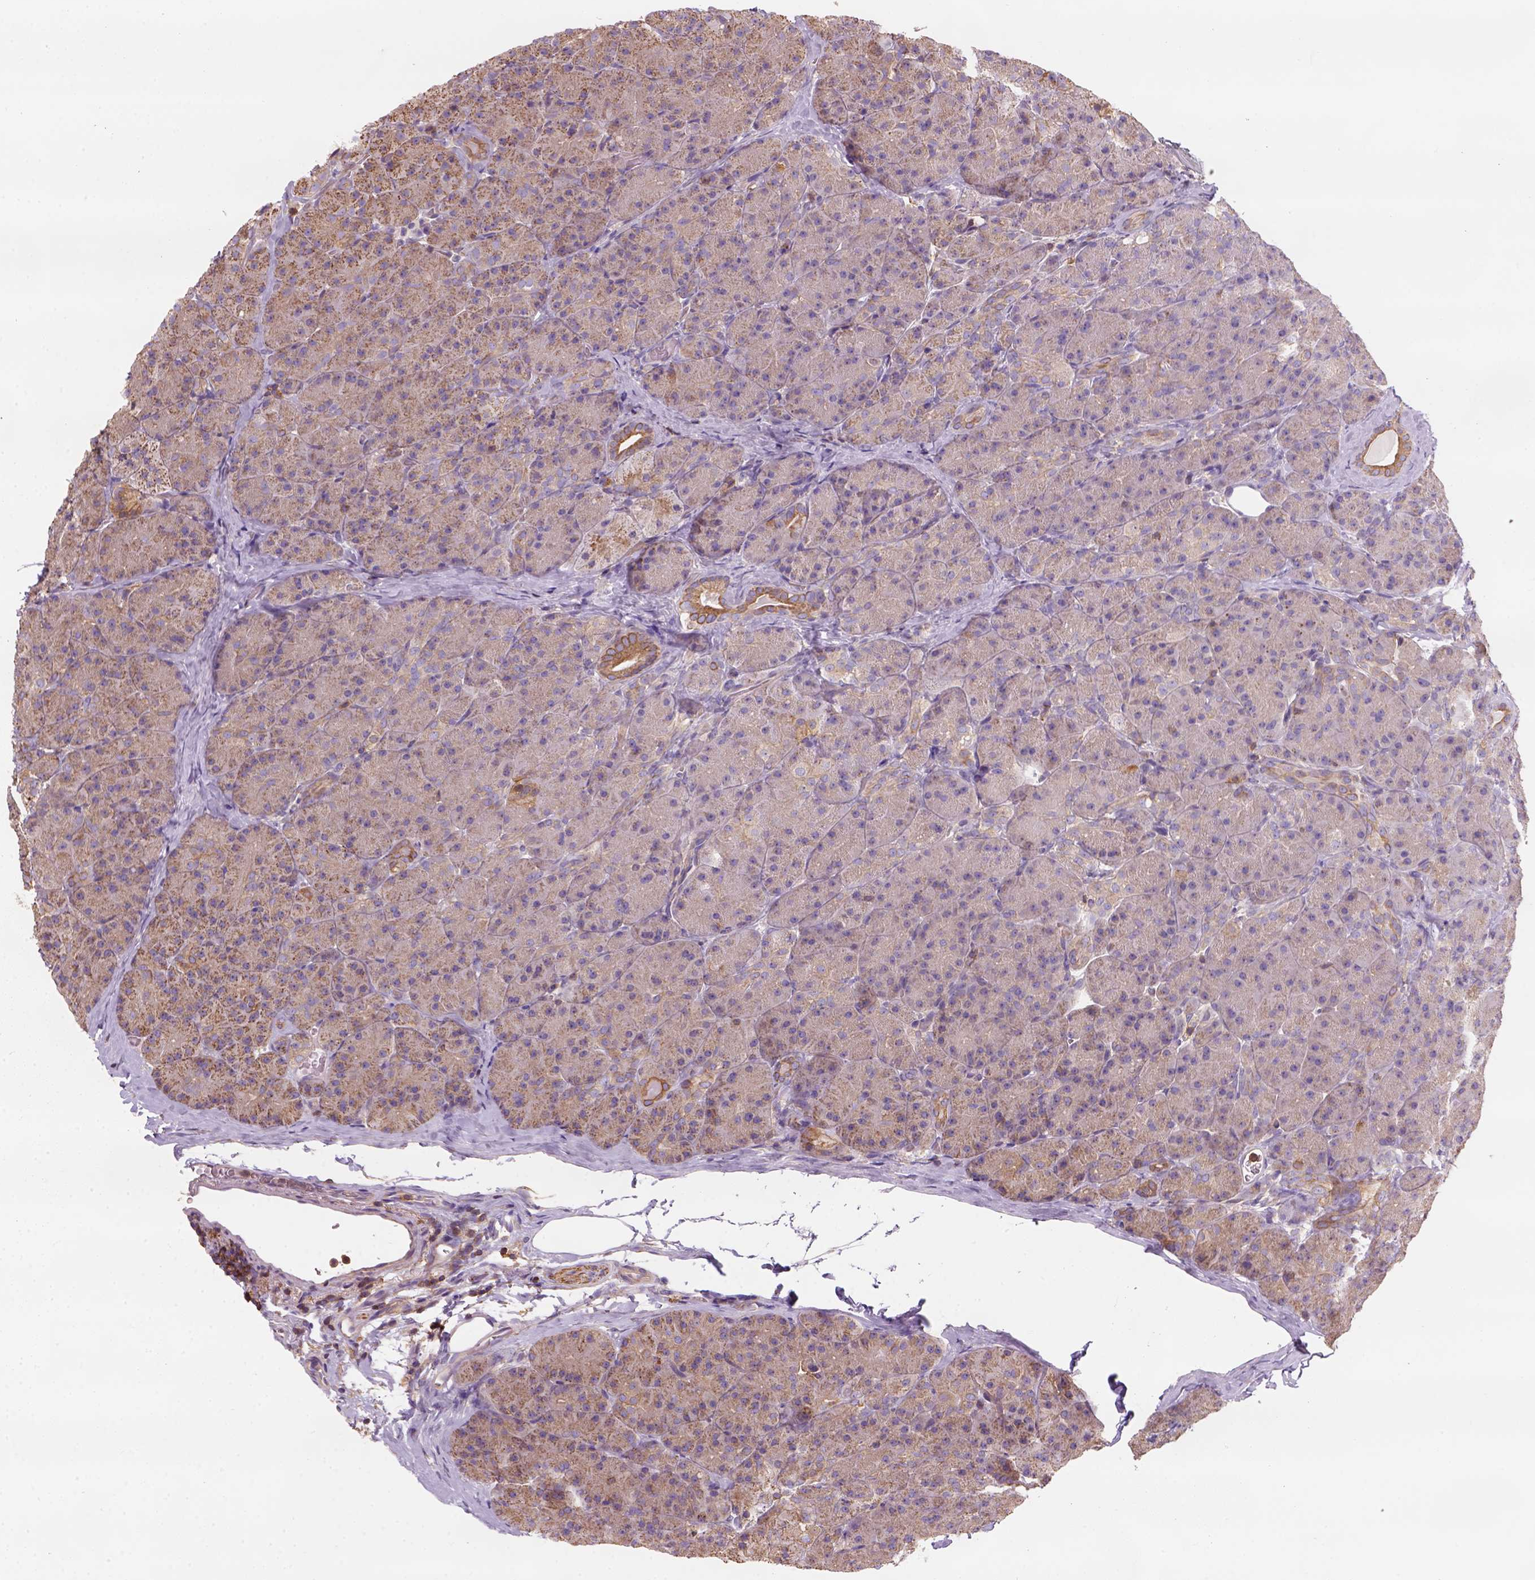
{"staining": {"intensity": "moderate", "quantity": ">75%", "location": "cytoplasmic/membranous"}, "tissue": "pancreas", "cell_type": "Exocrine glandular cells", "image_type": "normal", "snomed": [{"axis": "morphology", "description": "Normal tissue, NOS"}, {"axis": "topography", "description": "Pancreas"}], "caption": "DAB (3,3'-diaminobenzidine) immunohistochemical staining of benign pancreas displays moderate cytoplasmic/membranous protein expression in about >75% of exocrine glandular cells.", "gene": "GPRC5D", "patient": {"sex": "male", "age": 57}}